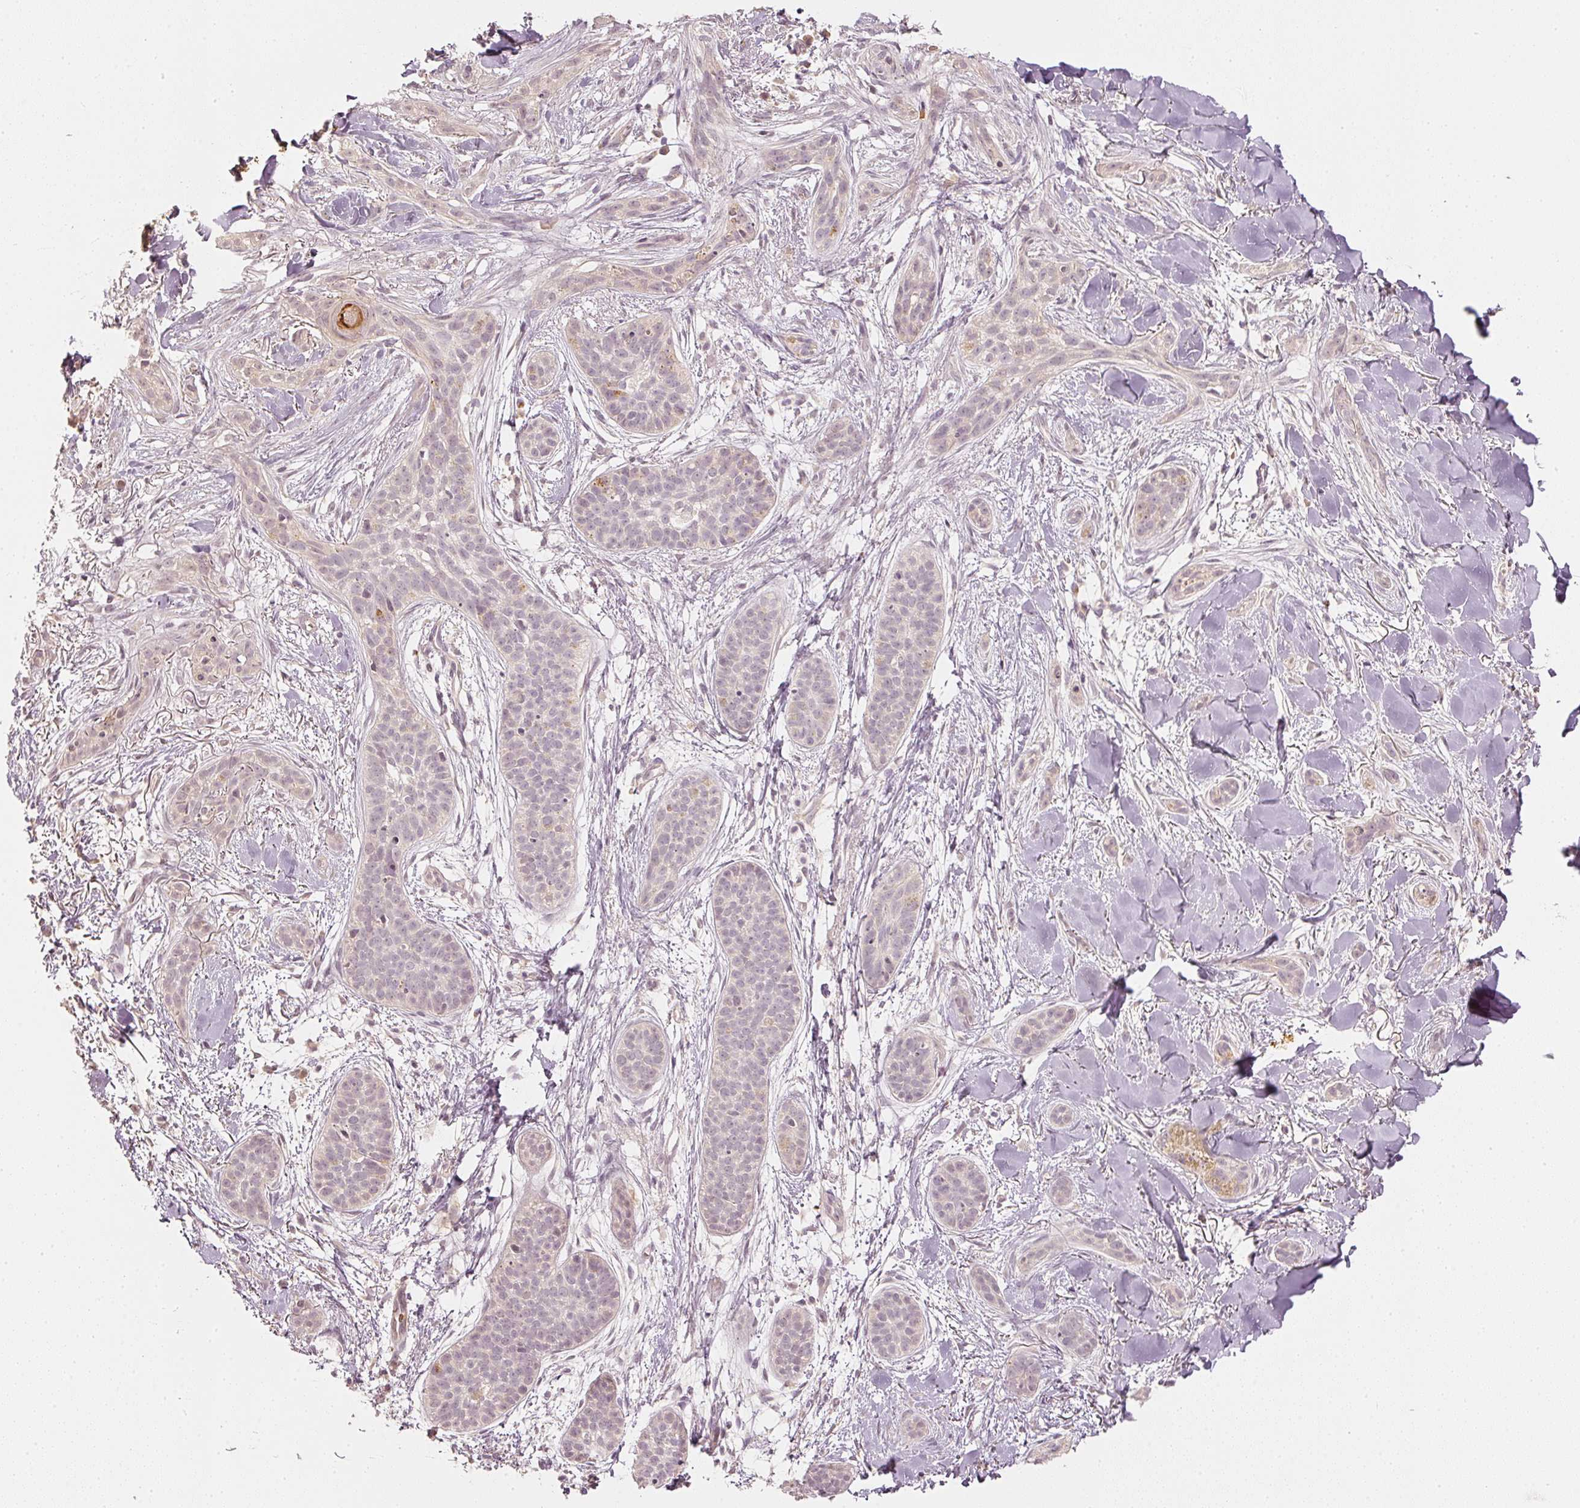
{"staining": {"intensity": "weak", "quantity": "<25%", "location": "nuclear"}, "tissue": "skin cancer", "cell_type": "Tumor cells", "image_type": "cancer", "snomed": [{"axis": "morphology", "description": "Basal cell carcinoma"}, {"axis": "topography", "description": "Skin"}], "caption": "Tumor cells are negative for brown protein staining in skin cancer.", "gene": "GZMA", "patient": {"sex": "male", "age": 52}}